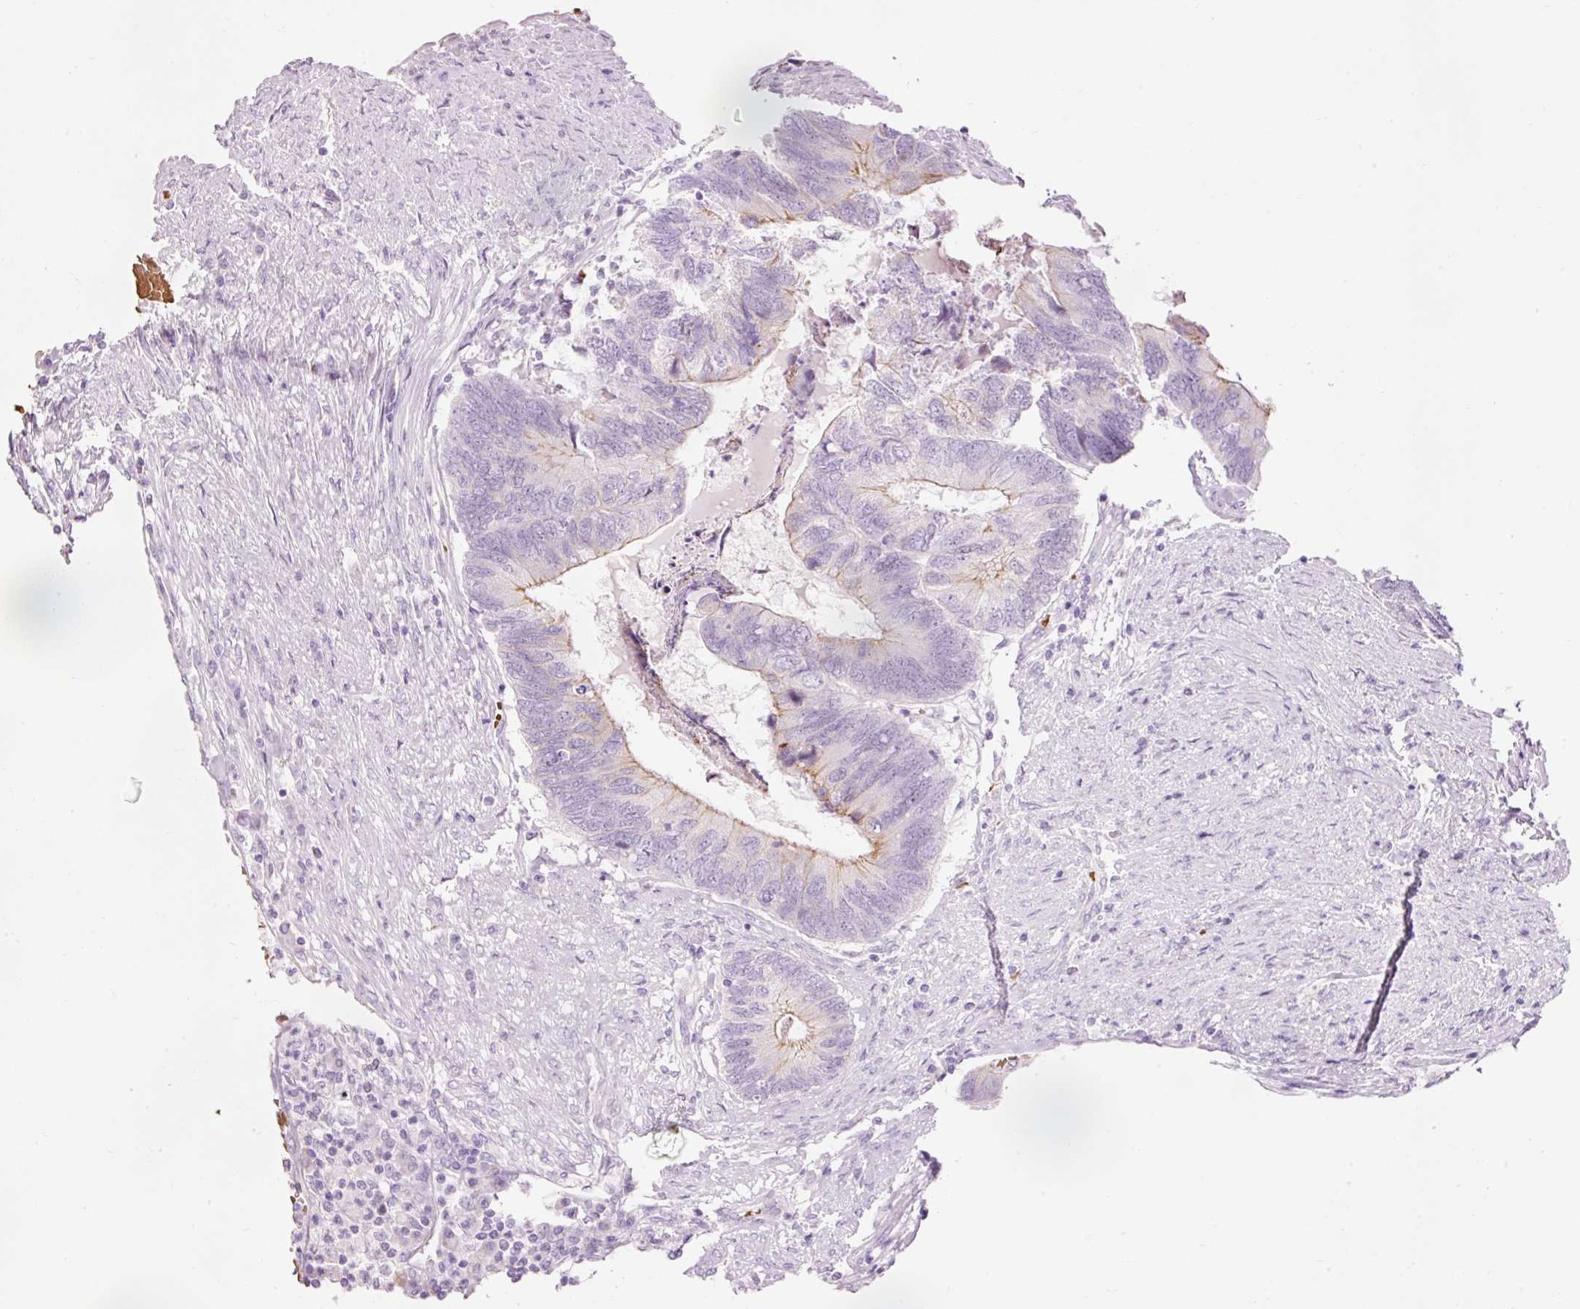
{"staining": {"intensity": "weak", "quantity": "<25%", "location": "cytoplasmic/membranous"}, "tissue": "colorectal cancer", "cell_type": "Tumor cells", "image_type": "cancer", "snomed": [{"axis": "morphology", "description": "Adenocarcinoma, NOS"}, {"axis": "topography", "description": "Colon"}], "caption": "The immunohistochemistry image has no significant staining in tumor cells of colorectal adenocarcinoma tissue. (Immunohistochemistry, brightfield microscopy, high magnification).", "gene": "DHRS11", "patient": {"sex": "female", "age": 67}}